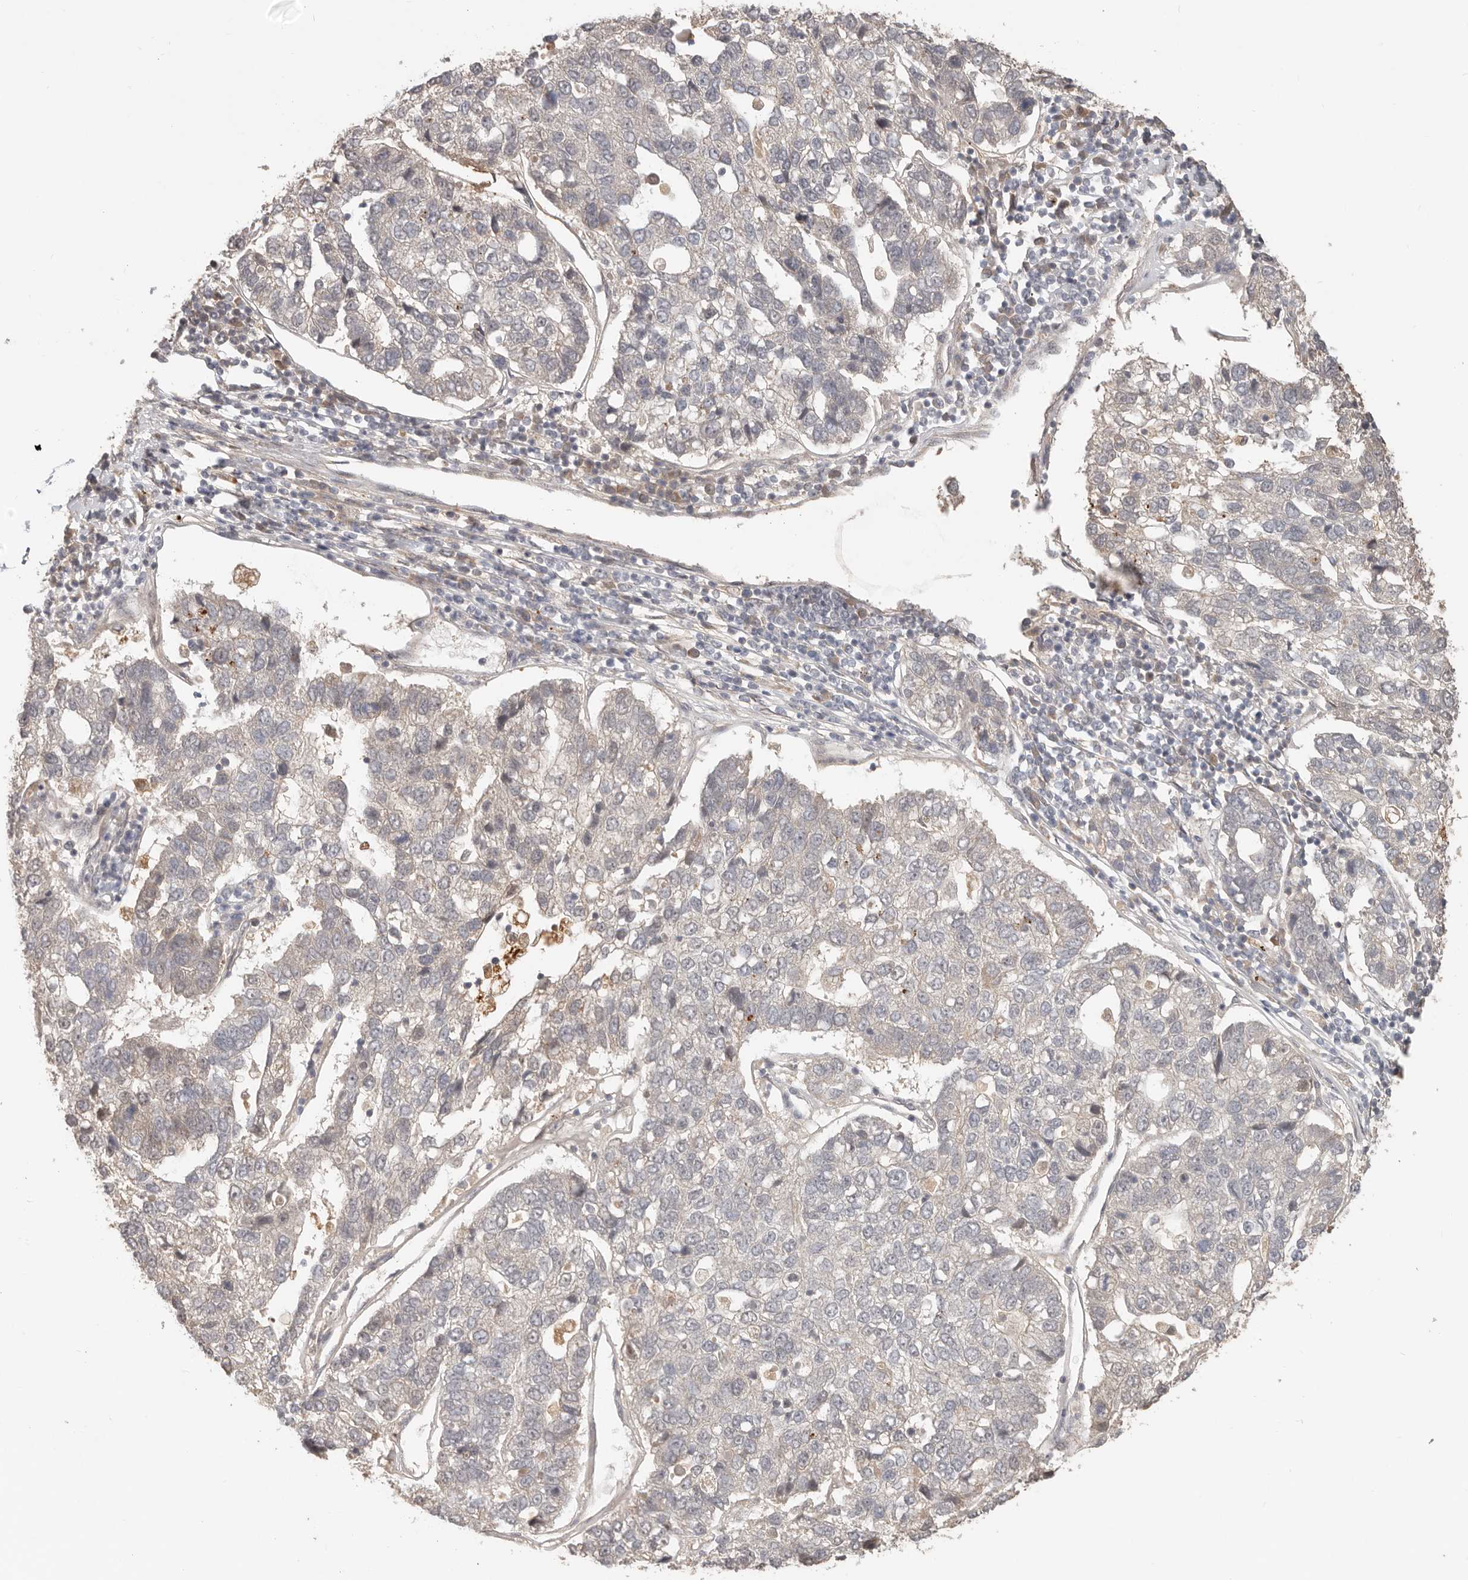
{"staining": {"intensity": "weak", "quantity": "<25%", "location": "cytoplasmic/membranous"}, "tissue": "pancreatic cancer", "cell_type": "Tumor cells", "image_type": "cancer", "snomed": [{"axis": "morphology", "description": "Adenocarcinoma, NOS"}, {"axis": "topography", "description": "Pancreas"}], "caption": "Adenocarcinoma (pancreatic) was stained to show a protein in brown. There is no significant positivity in tumor cells.", "gene": "MTFR2", "patient": {"sex": "female", "age": 61}}